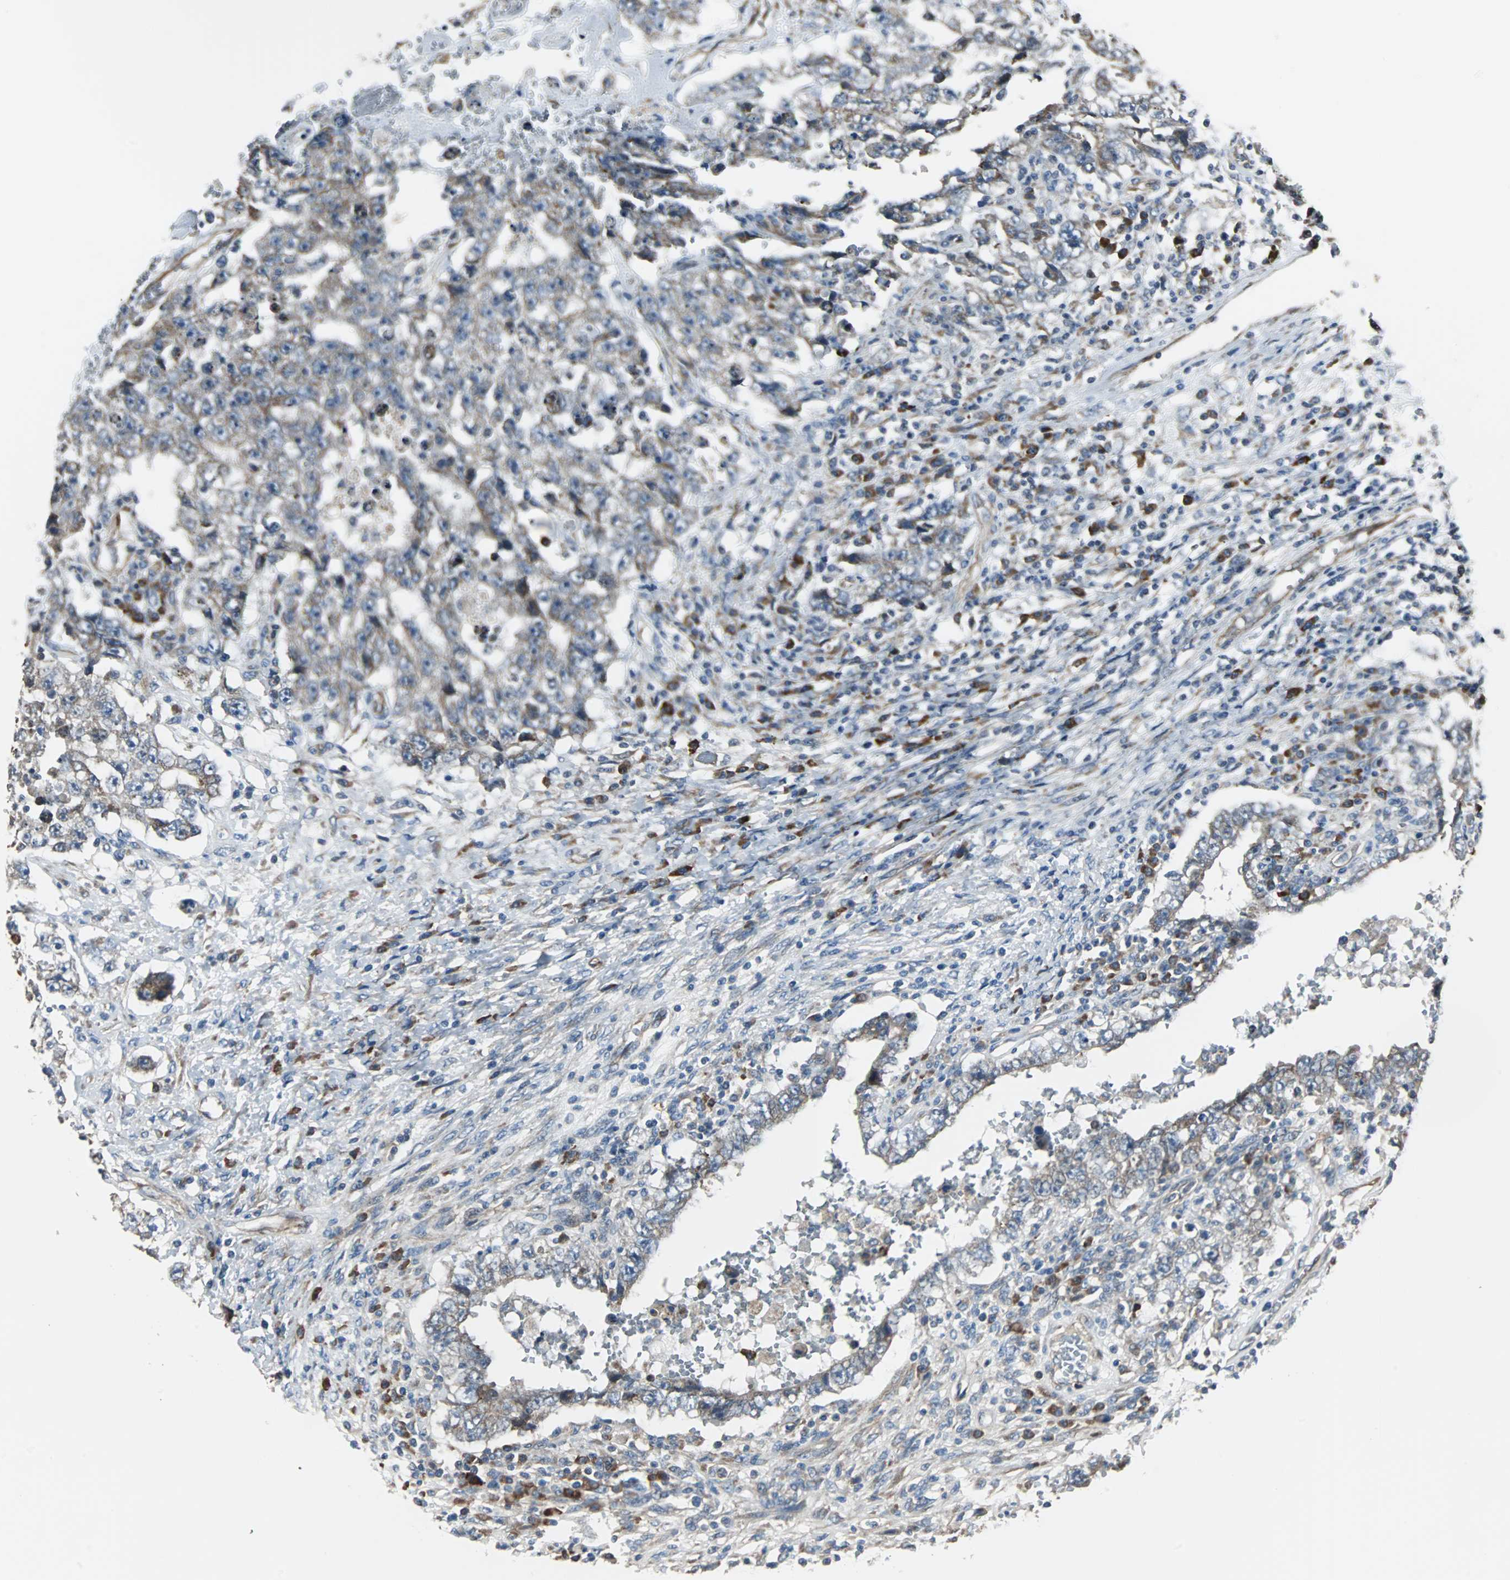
{"staining": {"intensity": "weak", "quantity": "25%-75%", "location": "cytoplasmic/membranous"}, "tissue": "testis cancer", "cell_type": "Tumor cells", "image_type": "cancer", "snomed": [{"axis": "morphology", "description": "Carcinoma, Embryonal, NOS"}, {"axis": "topography", "description": "Testis"}], "caption": "Protein expression analysis of testis cancer (embryonal carcinoma) displays weak cytoplasmic/membranous expression in approximately 25%-75% of tumor cells.", "gene": "CHP1", "patient": {"sex": "male", "age": 26}}